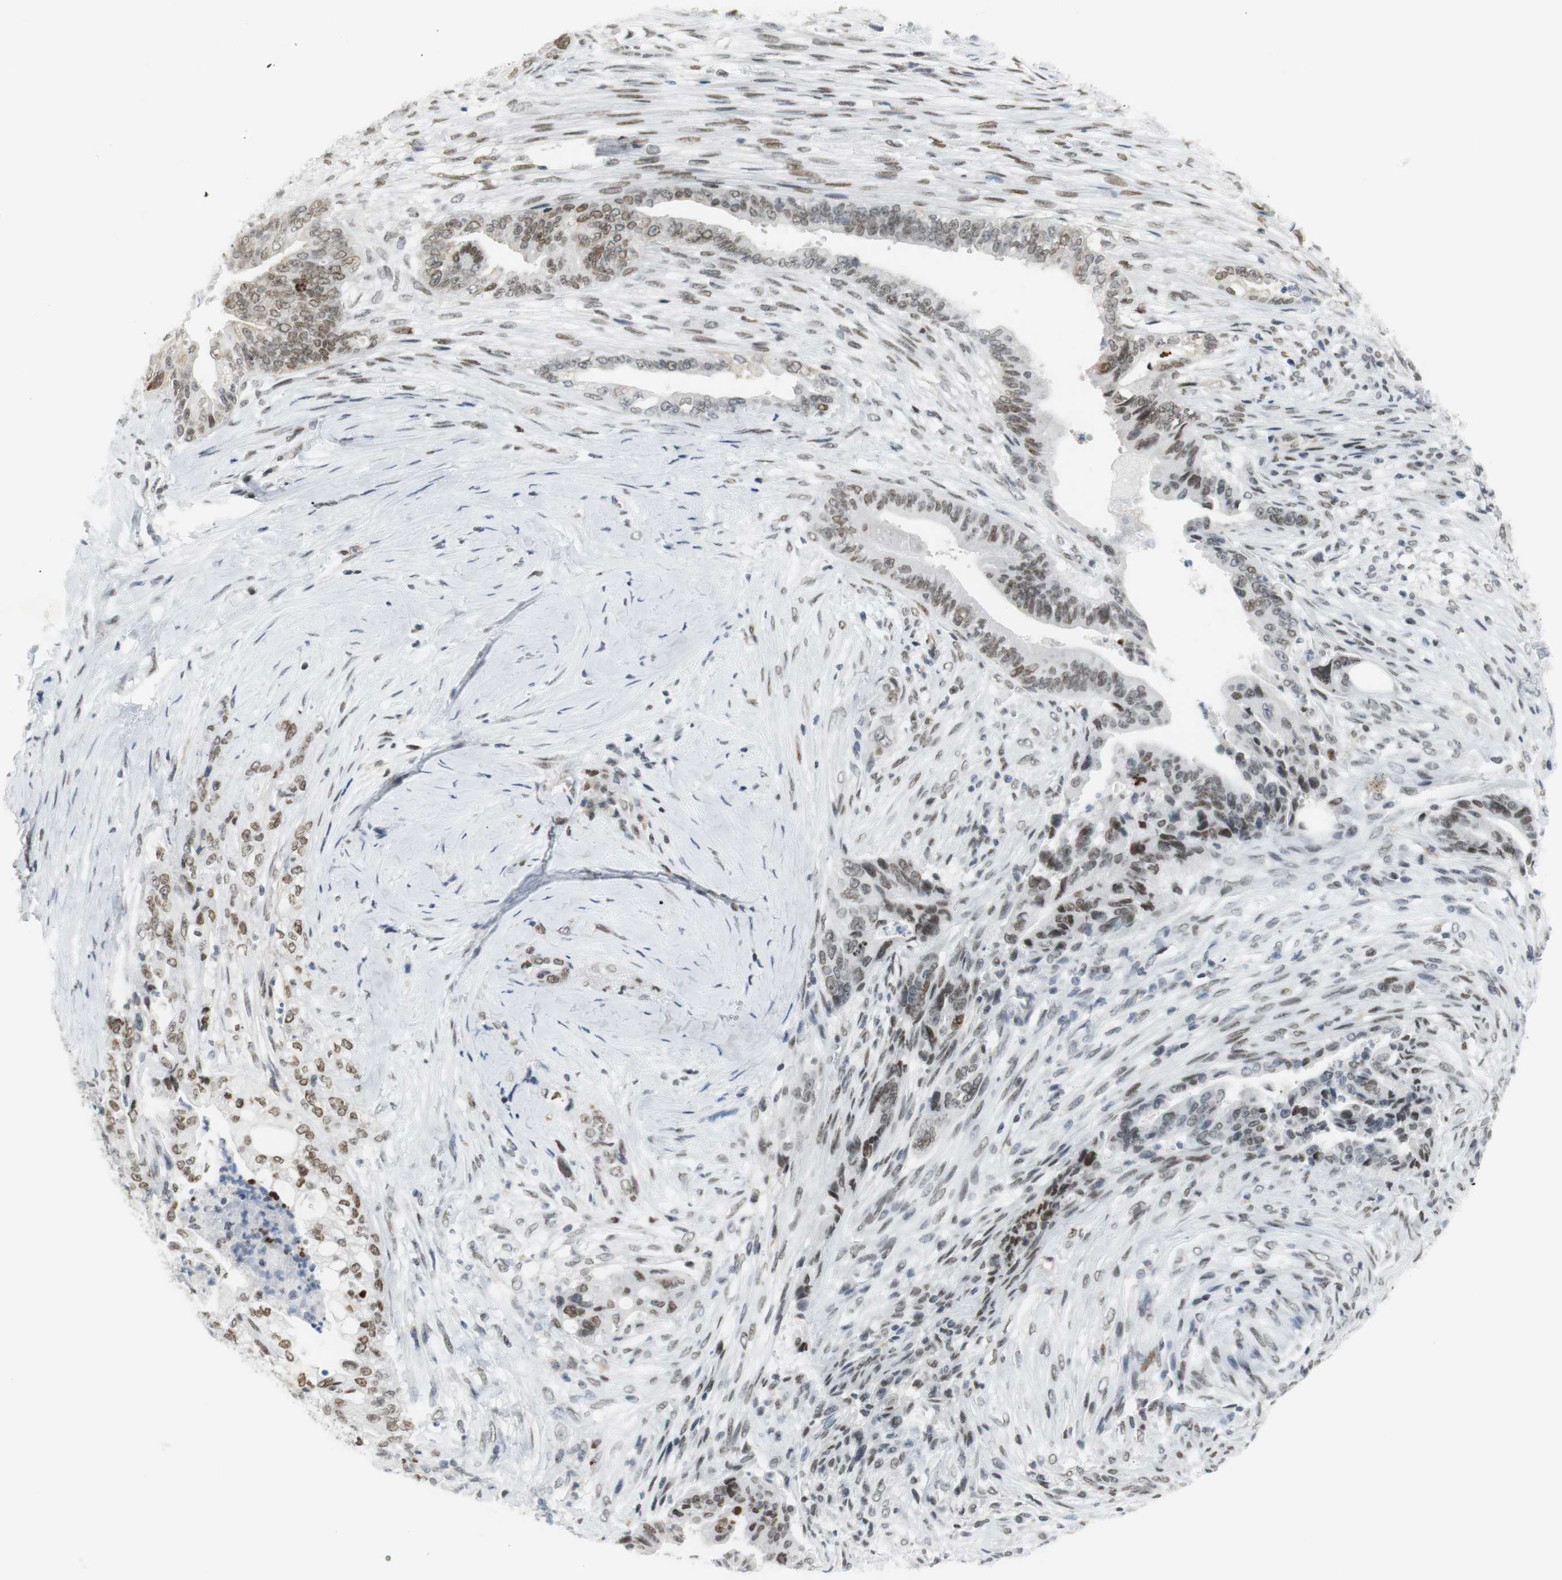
{"staining": {"intensity": "moderate", "quantity": ">75%", "location": "nuclear"}, "tissue": "pancreatic cancer", "cell_type": "Tumor cells", "image_type": "cancer", "snomed": [{"axis": "morphology", "description": "Adenocarcinoma, NOS"}, {"axis": "topography", "description": "Pancreas"}], "caption": "Protein positivity by immunohistochemistry (IHC) demonstrates moderate nuclear staining in approximately >75% of tumor cells in pancreatic adenocarcinoma. The protein of interest is shown in brown color, while the nuclei are stained blue.", "gene": "BMI1", "patient": {"sex": "male", "age": 70}}